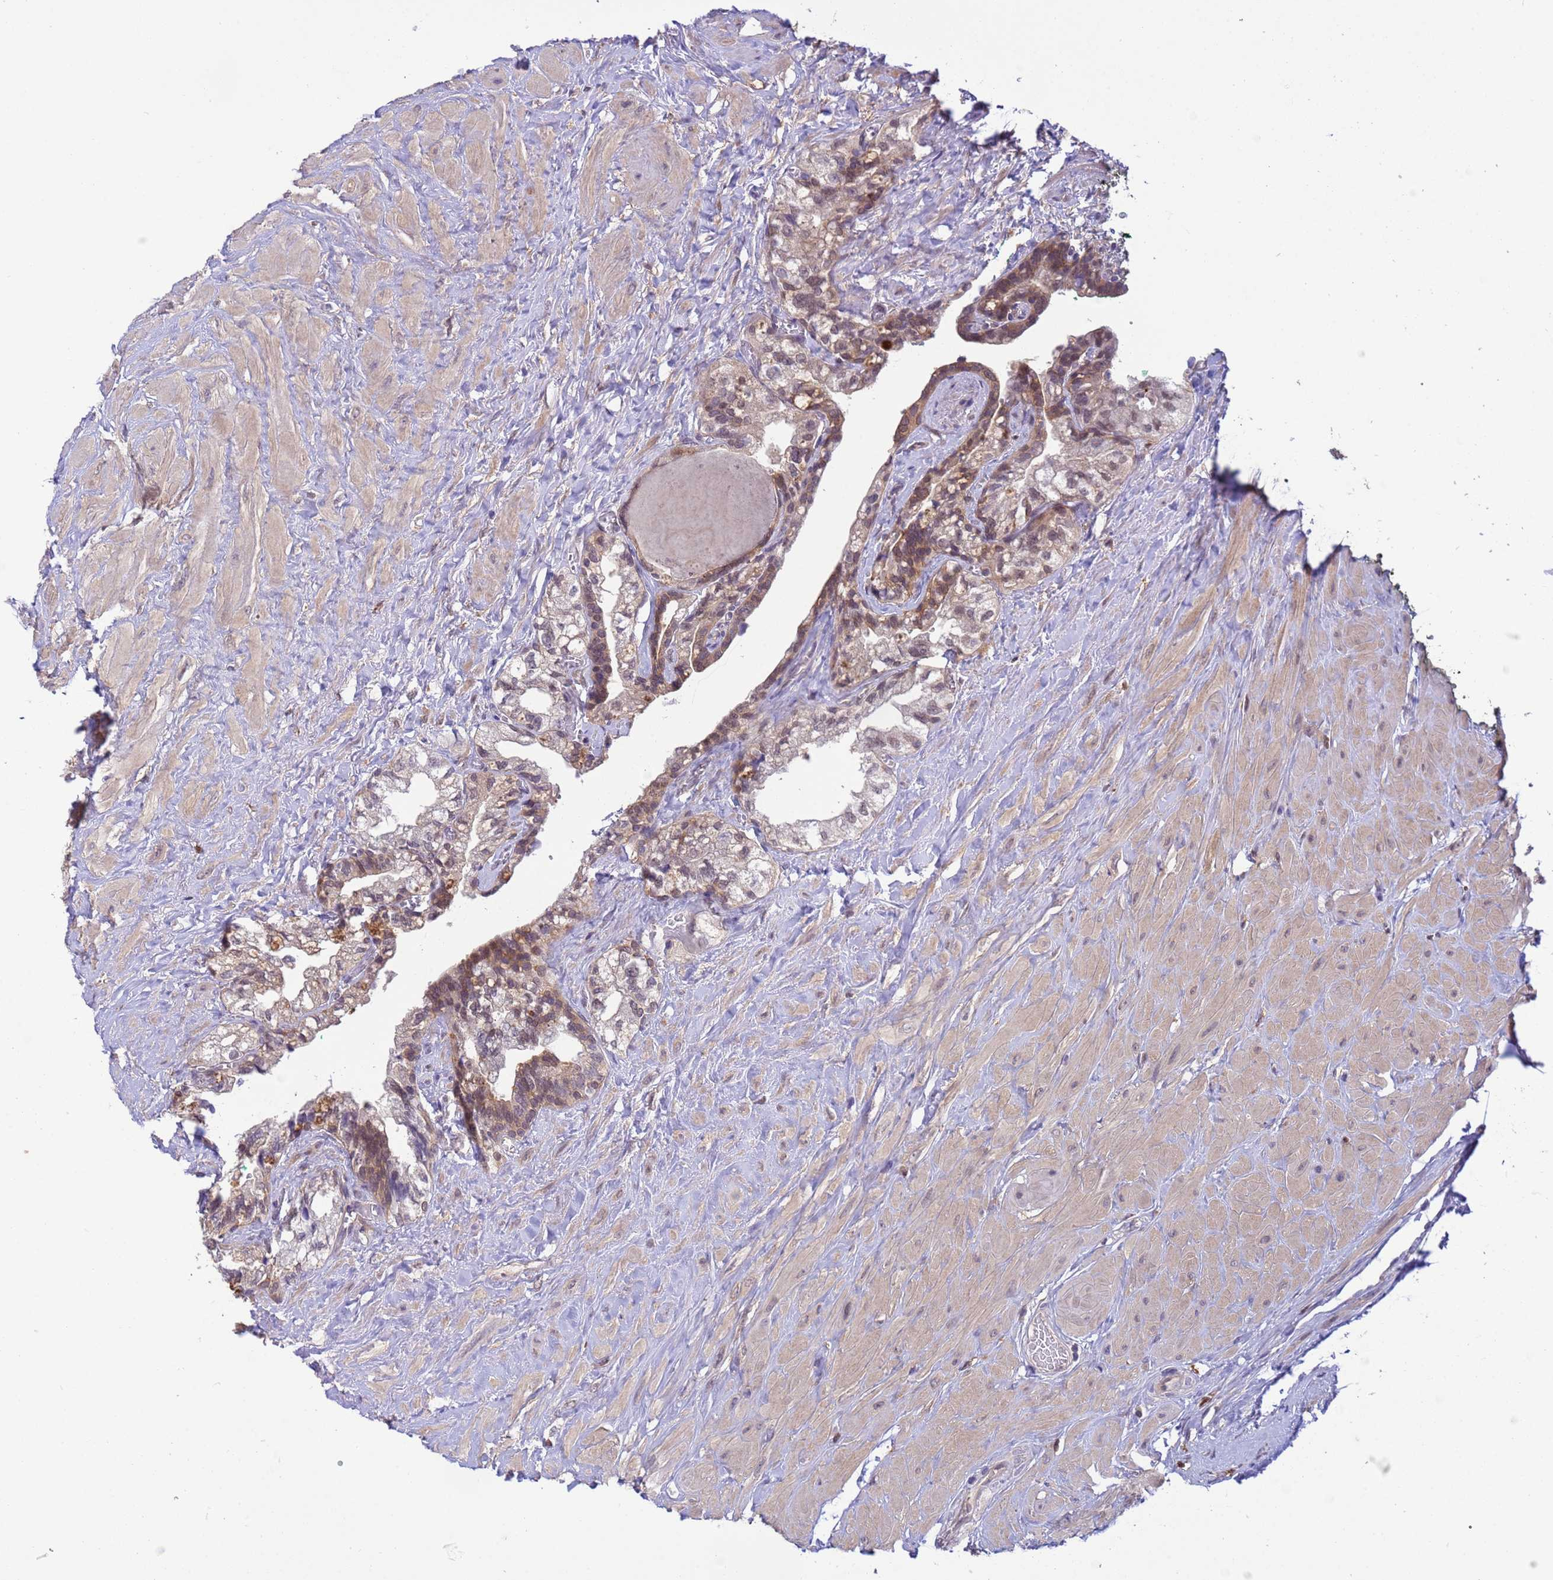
{"staining": {"intensity": "moderate", "quantity": "<25%", "location": "cytoplasmic/membranous,nuclear"}, "tissue": "seminal vesicle", "cell_type": "Glandular cells", "image_type": "normal", "snomed": [{"axis": "morphology", "description": "Normal tissue, NOS"}, {"axis": "topography", "description": "Seminal veicle"}, {"axis": "topography", "description": "Peripheral nerve tissue"}], "caption": "Immunohistochemical staining of normal human seminal vesicle reveals moderate cytoplasmic/membranous,nuclear protein staining in approximately <25% of glandular cells.", "gene": "NPEPPS", "patient": {"sex": "male", "age": 60}}